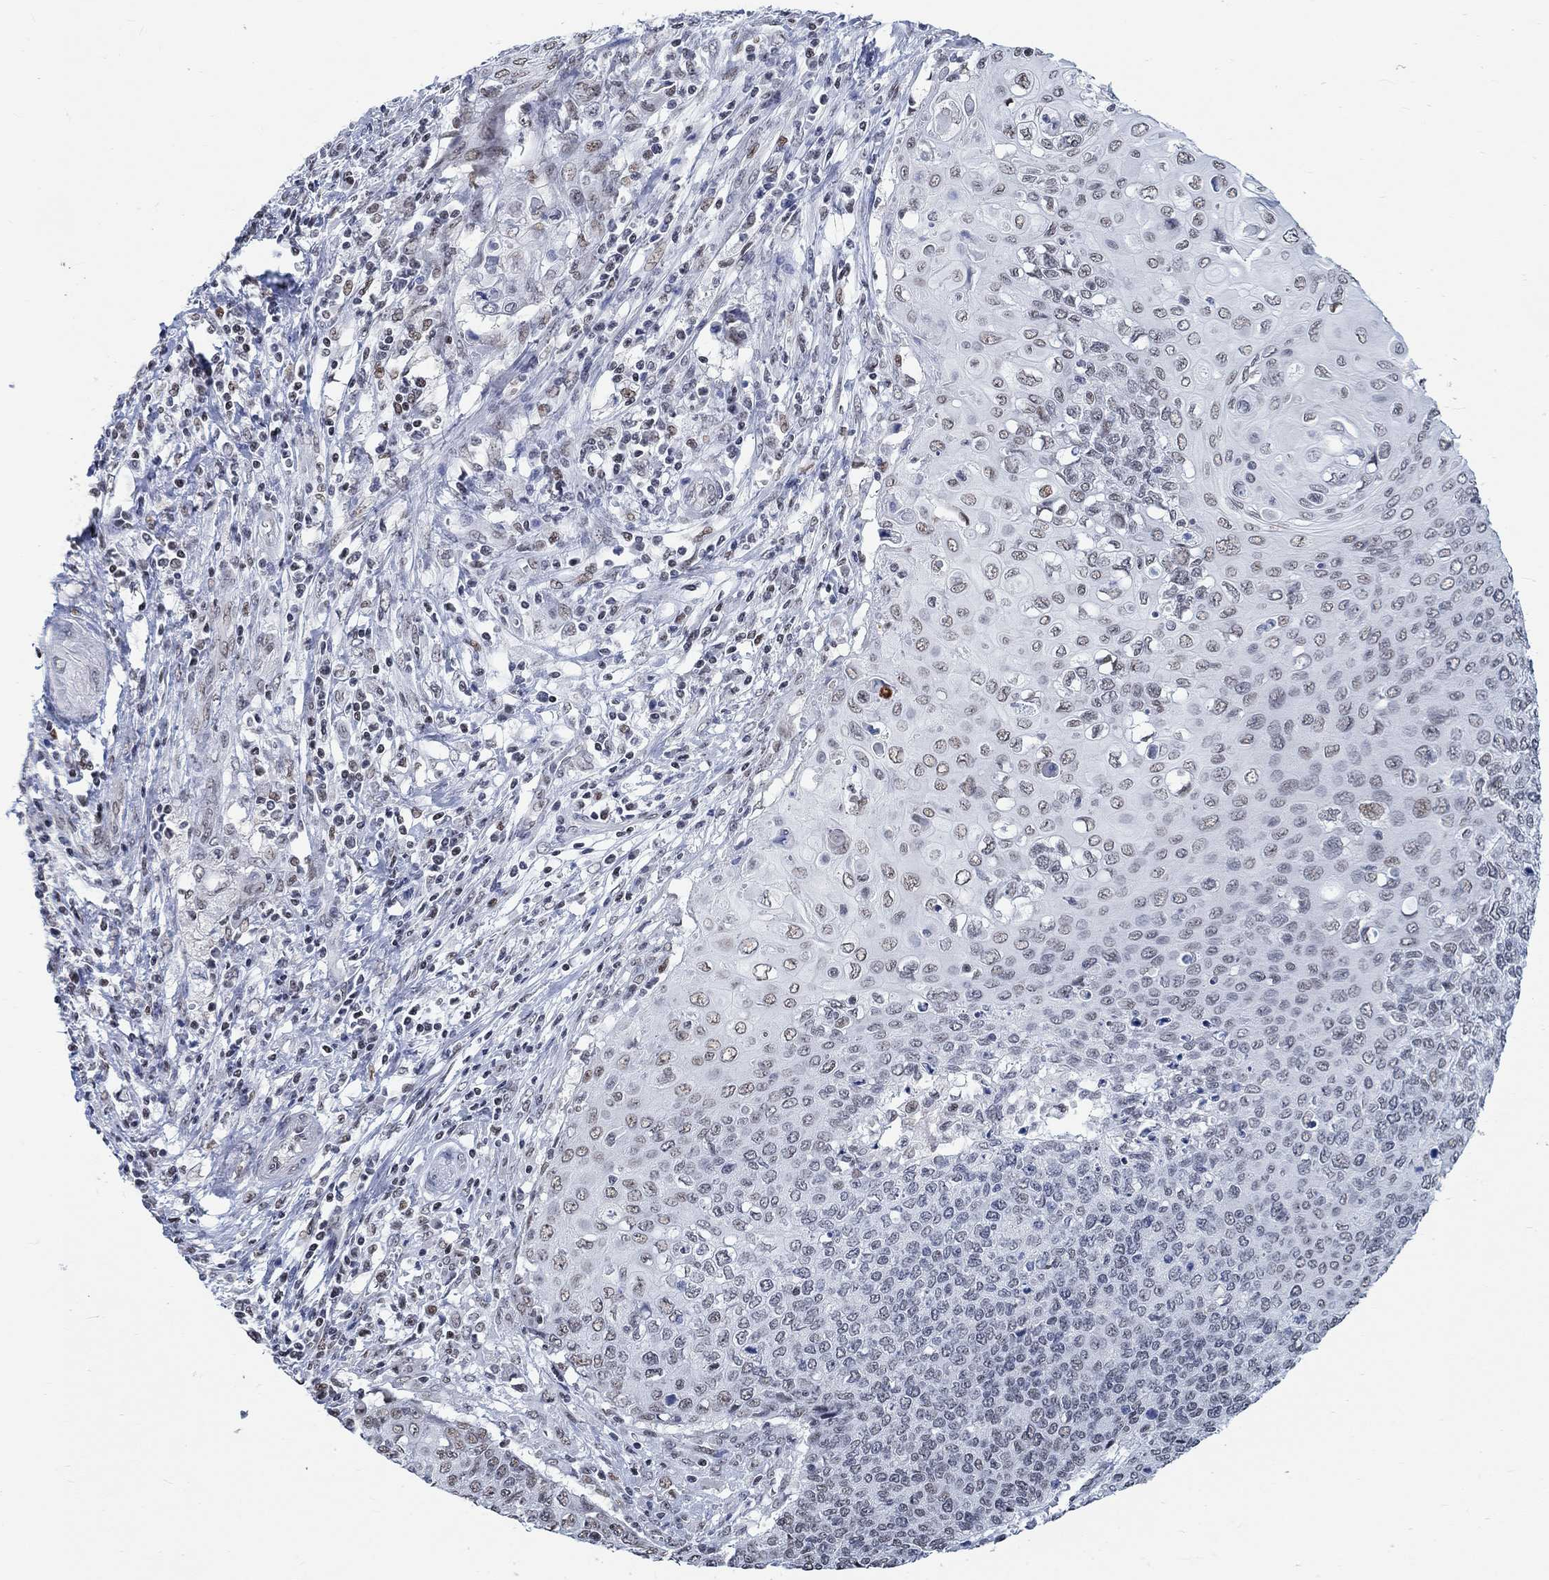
{"staining": {"intensity": "weak", "quantity": "<25%", "location": "nuclear"}, "tissue": "cervical cancer", "cell_type": "Tumor cells", "image_type": "cancer", "snomed": [{"axis": "morphology", "description": "Squamous cell carcinoma, NOS"}, {"axis": "topography", "description": "Cervix"}], "caption": "An immunohistochemistry micrograph of cervical squamous cell carcinoma is shown. There is no staining in tumor cells of cervical squamous cell carcinoma. The staining was performed using DAB (3,3'-diaminobenzidine) to visualize the protein expression in brown, while the nuclei were stained in blue with hematoxylin (Magnification: 20x).", "gene": "KCNH8", "patient": {"sex": "female", "age": 39}}